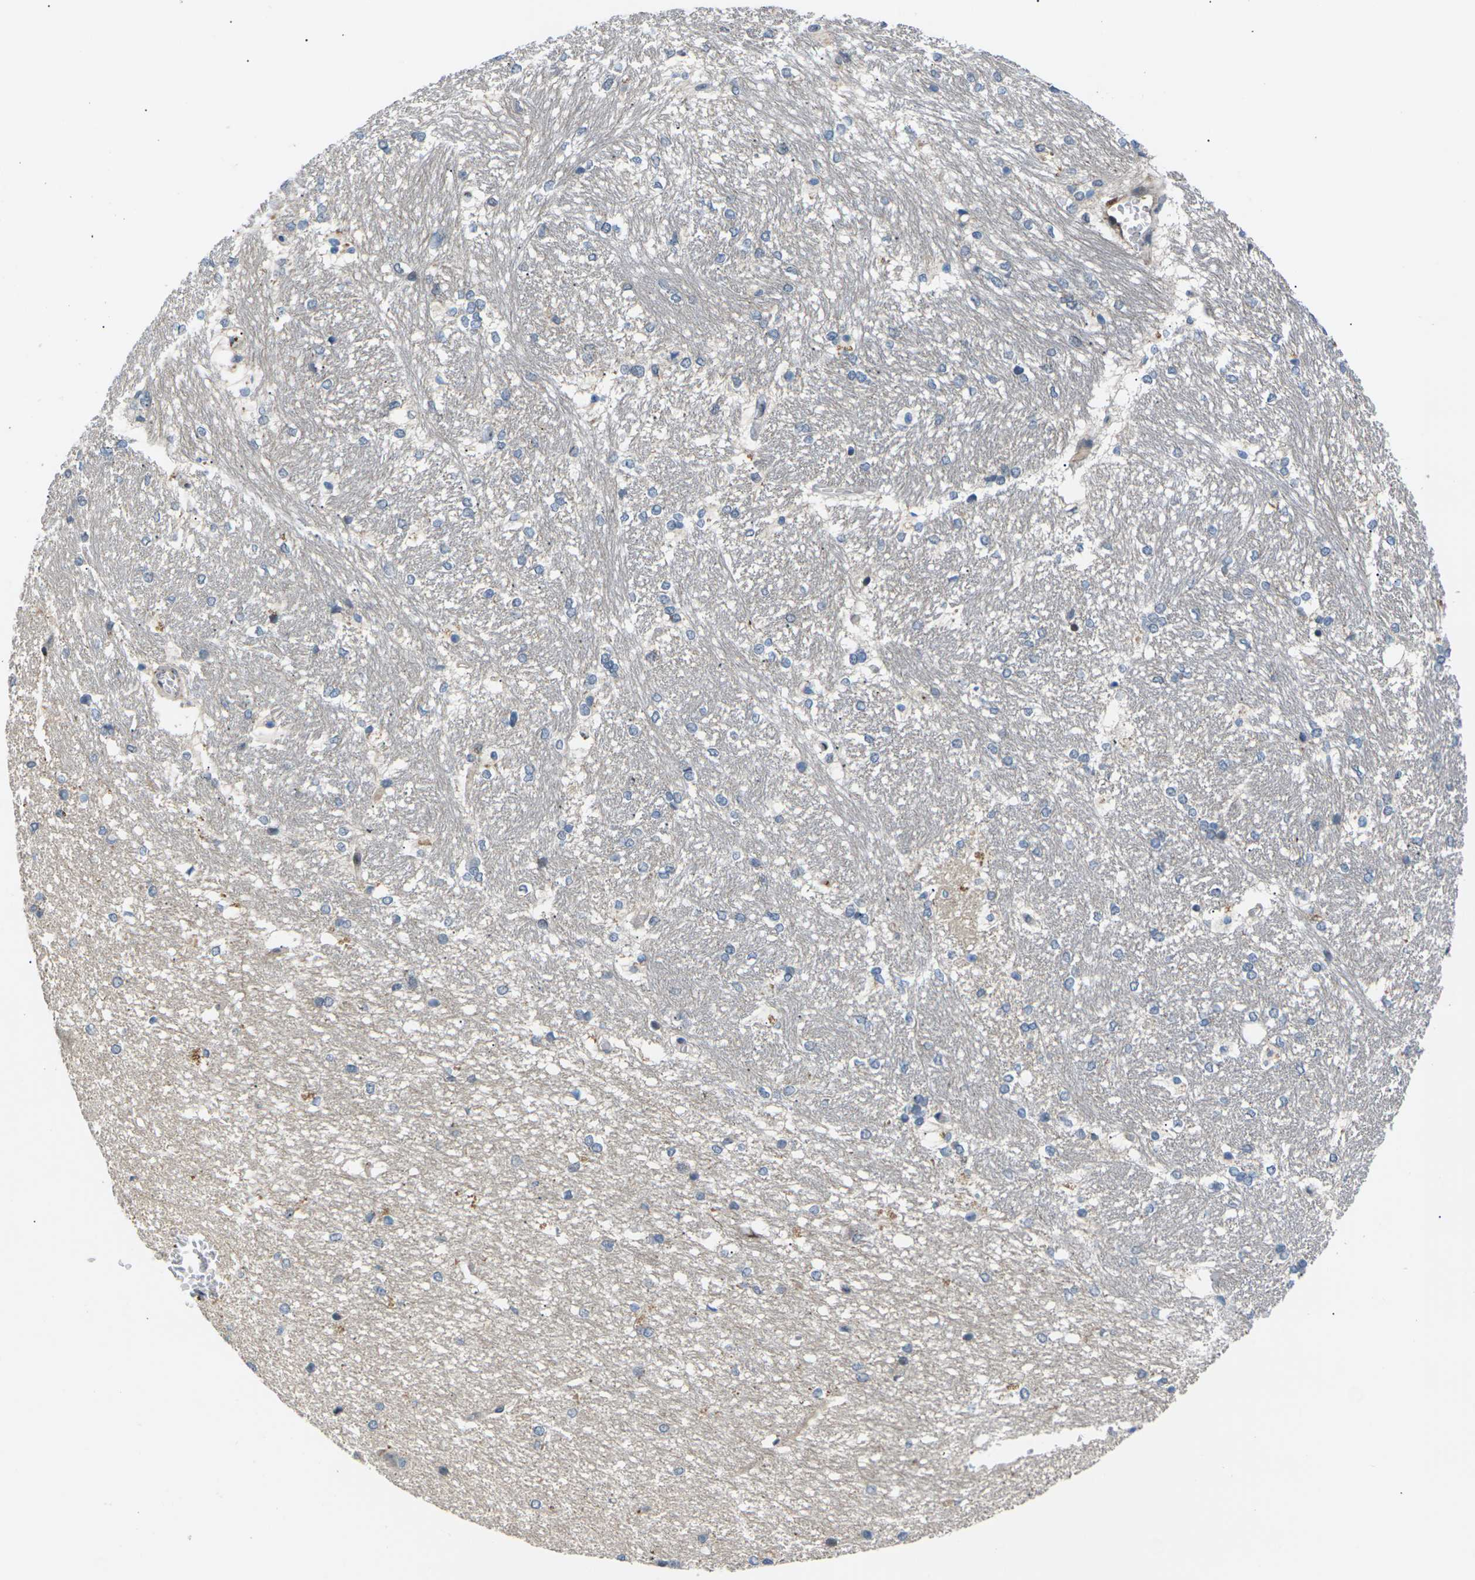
{"staining": {"intensity": "moderate", "quantity": "<25%", "location": "cytoplasmic/membranous"}, "tissue": "hippocampus", "cell_type": "Glial cells", "image_type": "normal", "snomed": [{"axis": "morphology", "description": "Normal tissue, NOS"}, {"axis": "topography", "description": "Hippocampus"}], "caption": "Immunohistochemistry staining of benign hippocampus, which displays low levels of moderate cytoplasmic/membranous expression in approximately <25% of glial cells indicating moderate cytoplasmic/membranous protein positivity. The staining was performed using DAB (brown) for protein detection and nuclei were counterstained in hematoxylin (blue).", "gene": "RPS6KA3", "patient": {"sex": "female", "age": 19}}